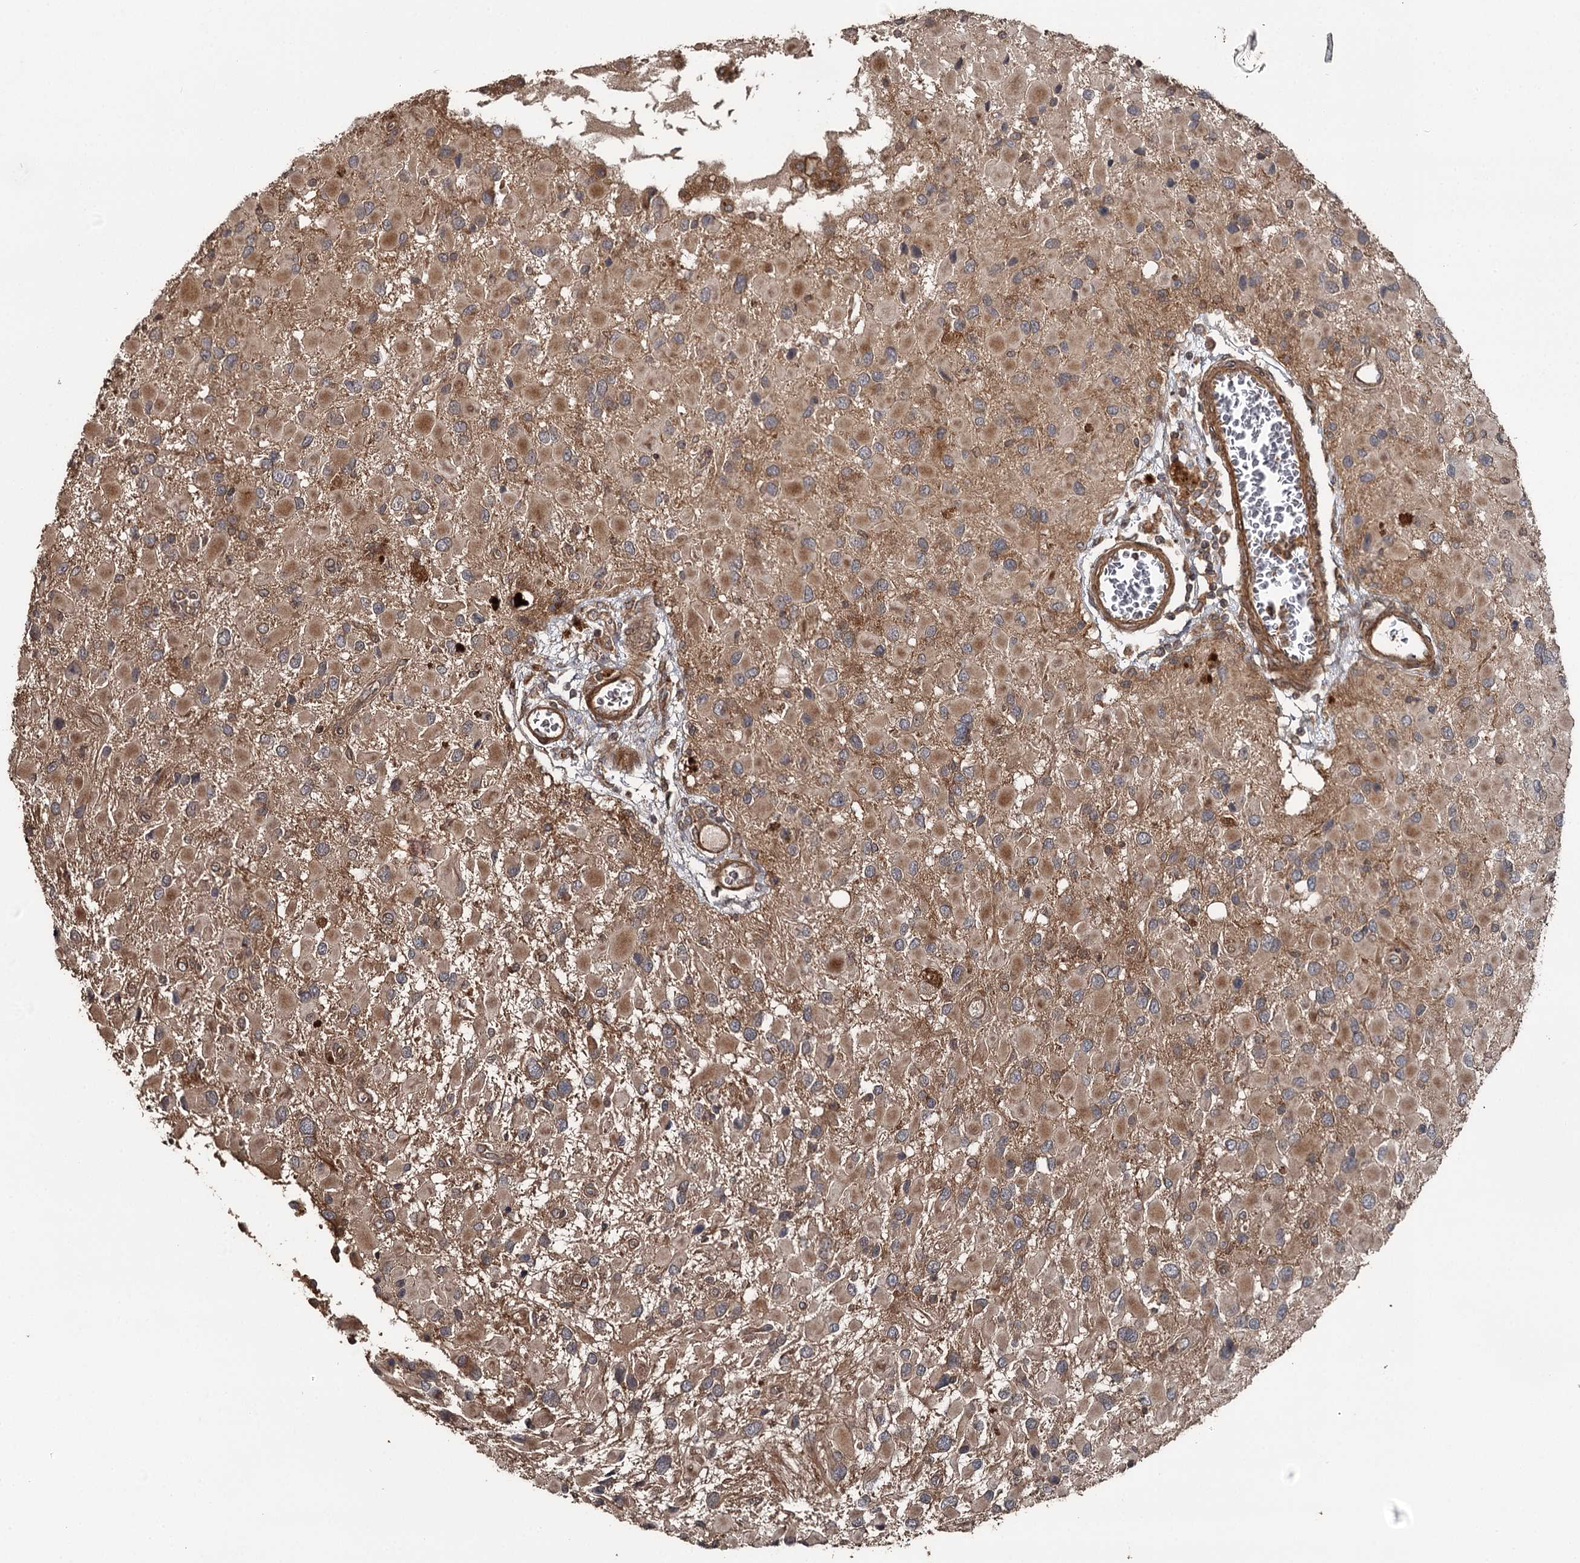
{"staining": {"intensity": "moderate", "quantity": "<25%", "location": "cytoplasmic/membranous"}, "tissue": "glioma", "cell_type": "Tumor cells", "image_type": "cancer", "snomed": [{"axis": "morphology", "description": "Glioma, malignant, High grade"}, {"axis": "topography", "description": "Brain"}], "caption": "Moderate cytoplasmic/membranous expression is seen in about <25% of tumor cells in glioma. (DAB (3,3'-diaminobenzidine) IHC with brightfield microscopy, high magnification).", "gene": "RAB21", "patient": {"sex": "male", "age": 53}}